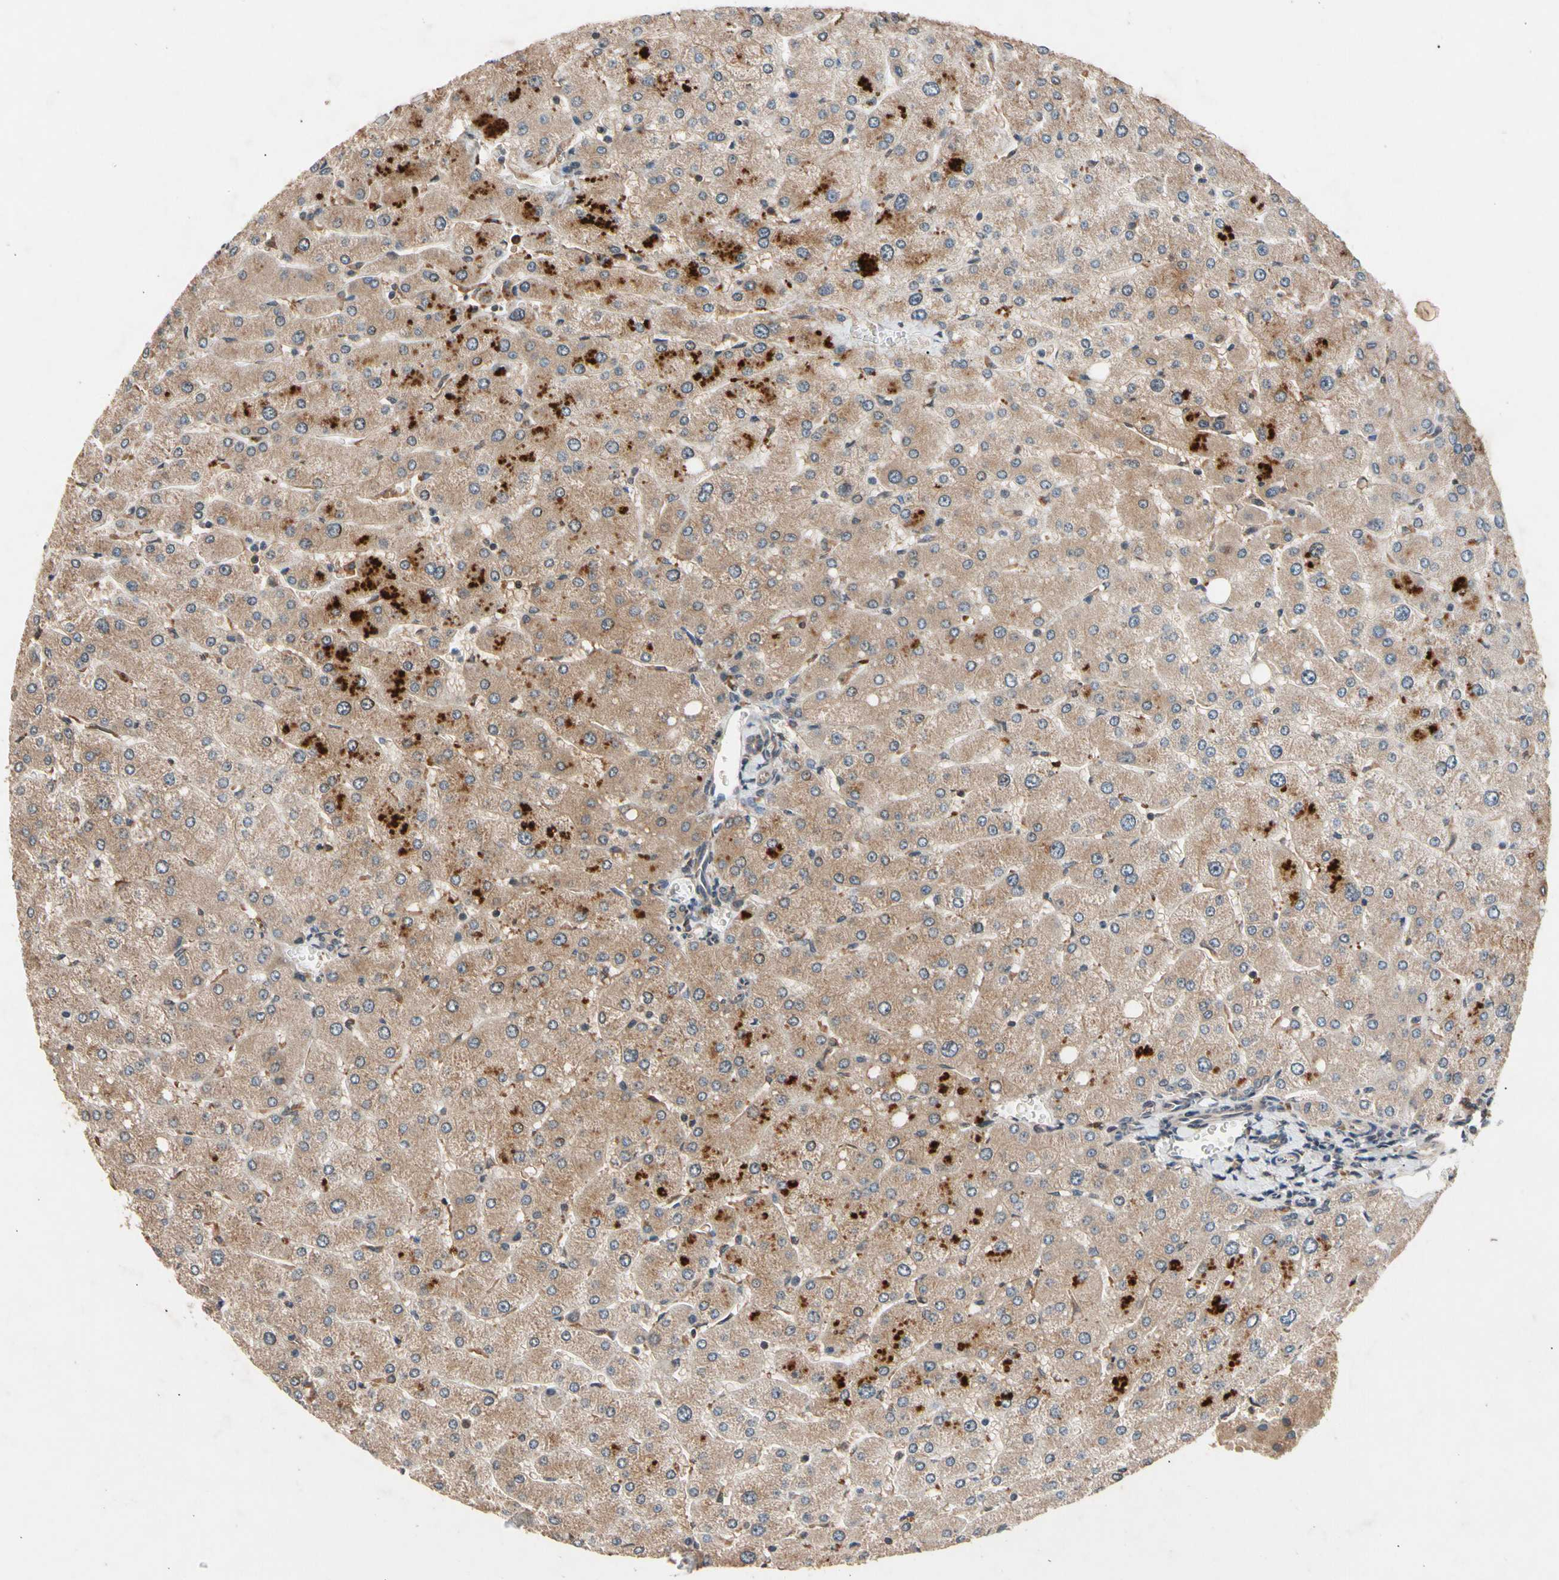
{"staining": {"intensity": "weak", "quantity": ">75%", "location": "cytoplasmic/membranous"}, "tissue": "liver", "cell_type": "Cholangiocytes", "image_type": "normal", "snomed": [{"axis": "morphology", "description": "Normal tissue, NOS"}, {"axis": "topography", "description": "Liver"}], "caption": "Approximately >75% of cholangiocytes in unremarkable liver display weak cytoplasmic/membranous protein expression as visualized by brown immunohistochemical staining.", "gene": "PRDX4", "patient": {"sex": "male", "age": 55}}